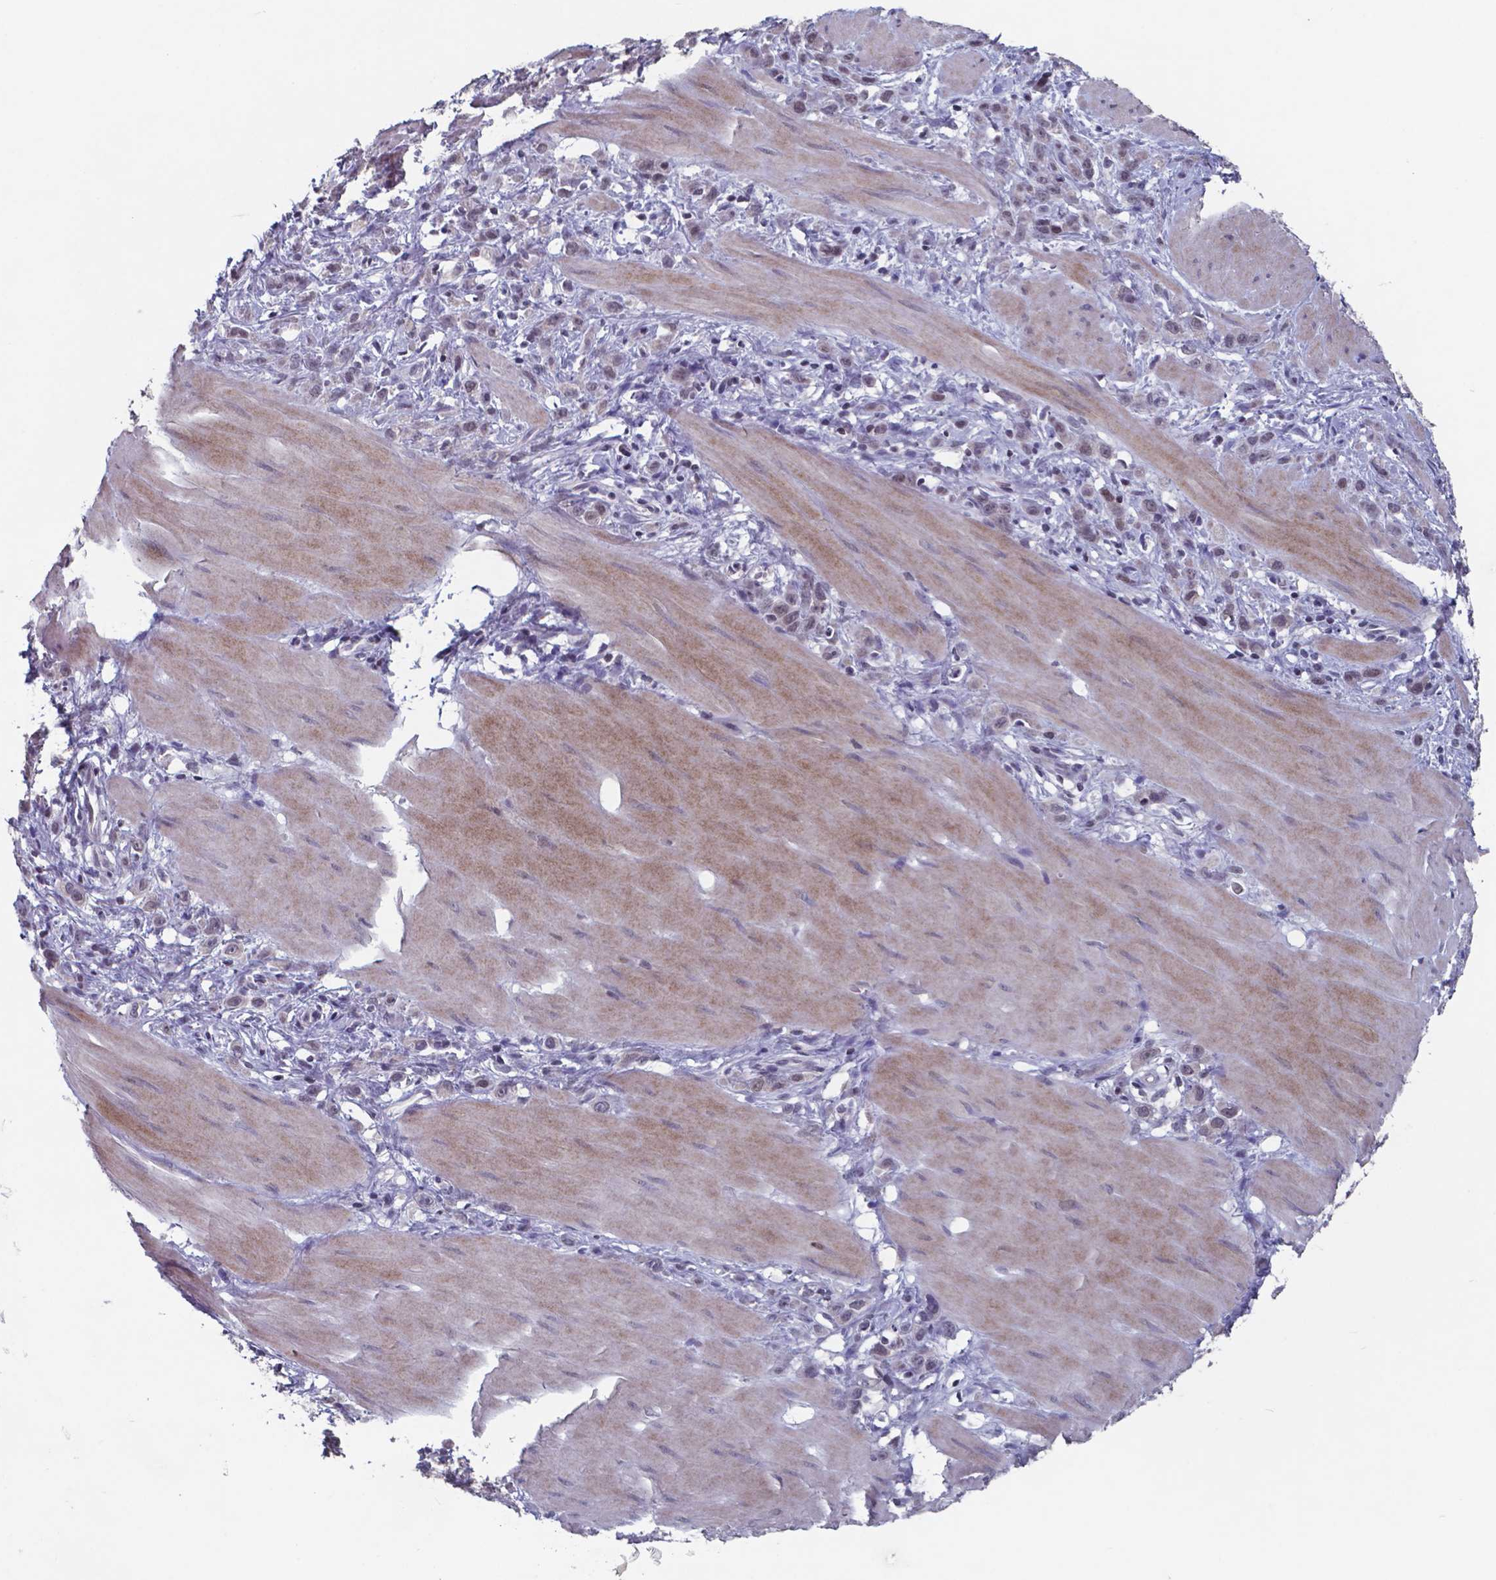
{"staining": {"intensity": "weak", "quantity": "<25%", "location": "nuclear"}, "tissue": "stomach cancer", "cell_type": "Tumor cells", "image_type": "cancer", "snomed": [{"axis": "morphology", "description": "Adenocarcinoma, NOS"}, {"axis": "topography", "description": "Stomach"}], "caption": "A micrograph of stomach cancer (adenocarcinoma) stained for a protein shows no brown staining in tumor cells.", "gene": "TDP2", "patient": {"sex": "male", "age": 47}}